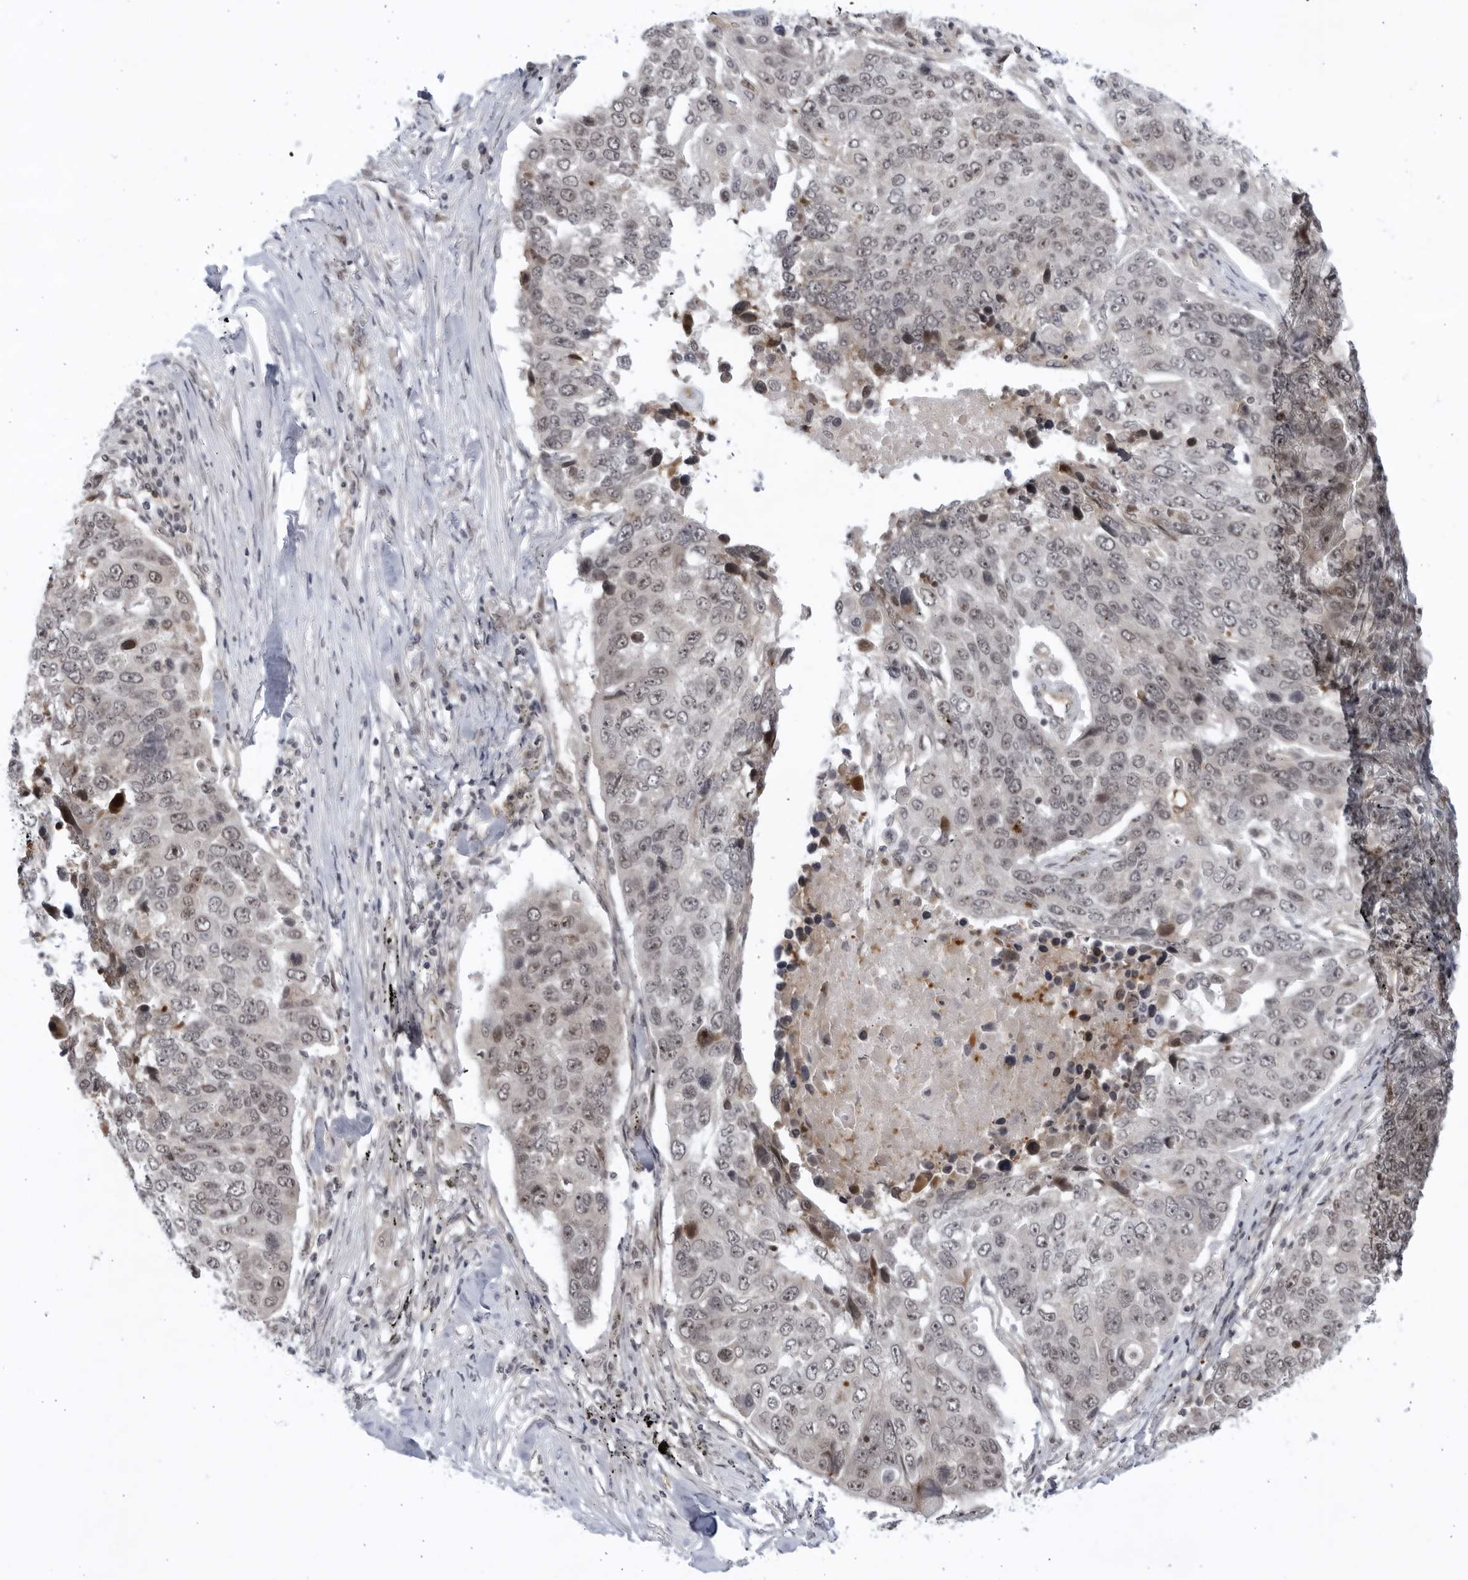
{"staining": {"intensity": "weak", "quantity": ">75%", "location": "nuclear"}, "tissue": "lung cancer", "cell_type": "Tumor cells", "image_type": "cancer", "snomed": [{"axis": "morphology", "description": "Squamous cell carcinoma, NOS"}, {"axis": "topography", "description": "Lung"}], "caption": "Lung cancer stained with a protein marker demonstrates weak staining in tumor cells.", "gene": "ITGB3BP", "patient": {"sex": "male", "age": 66}}